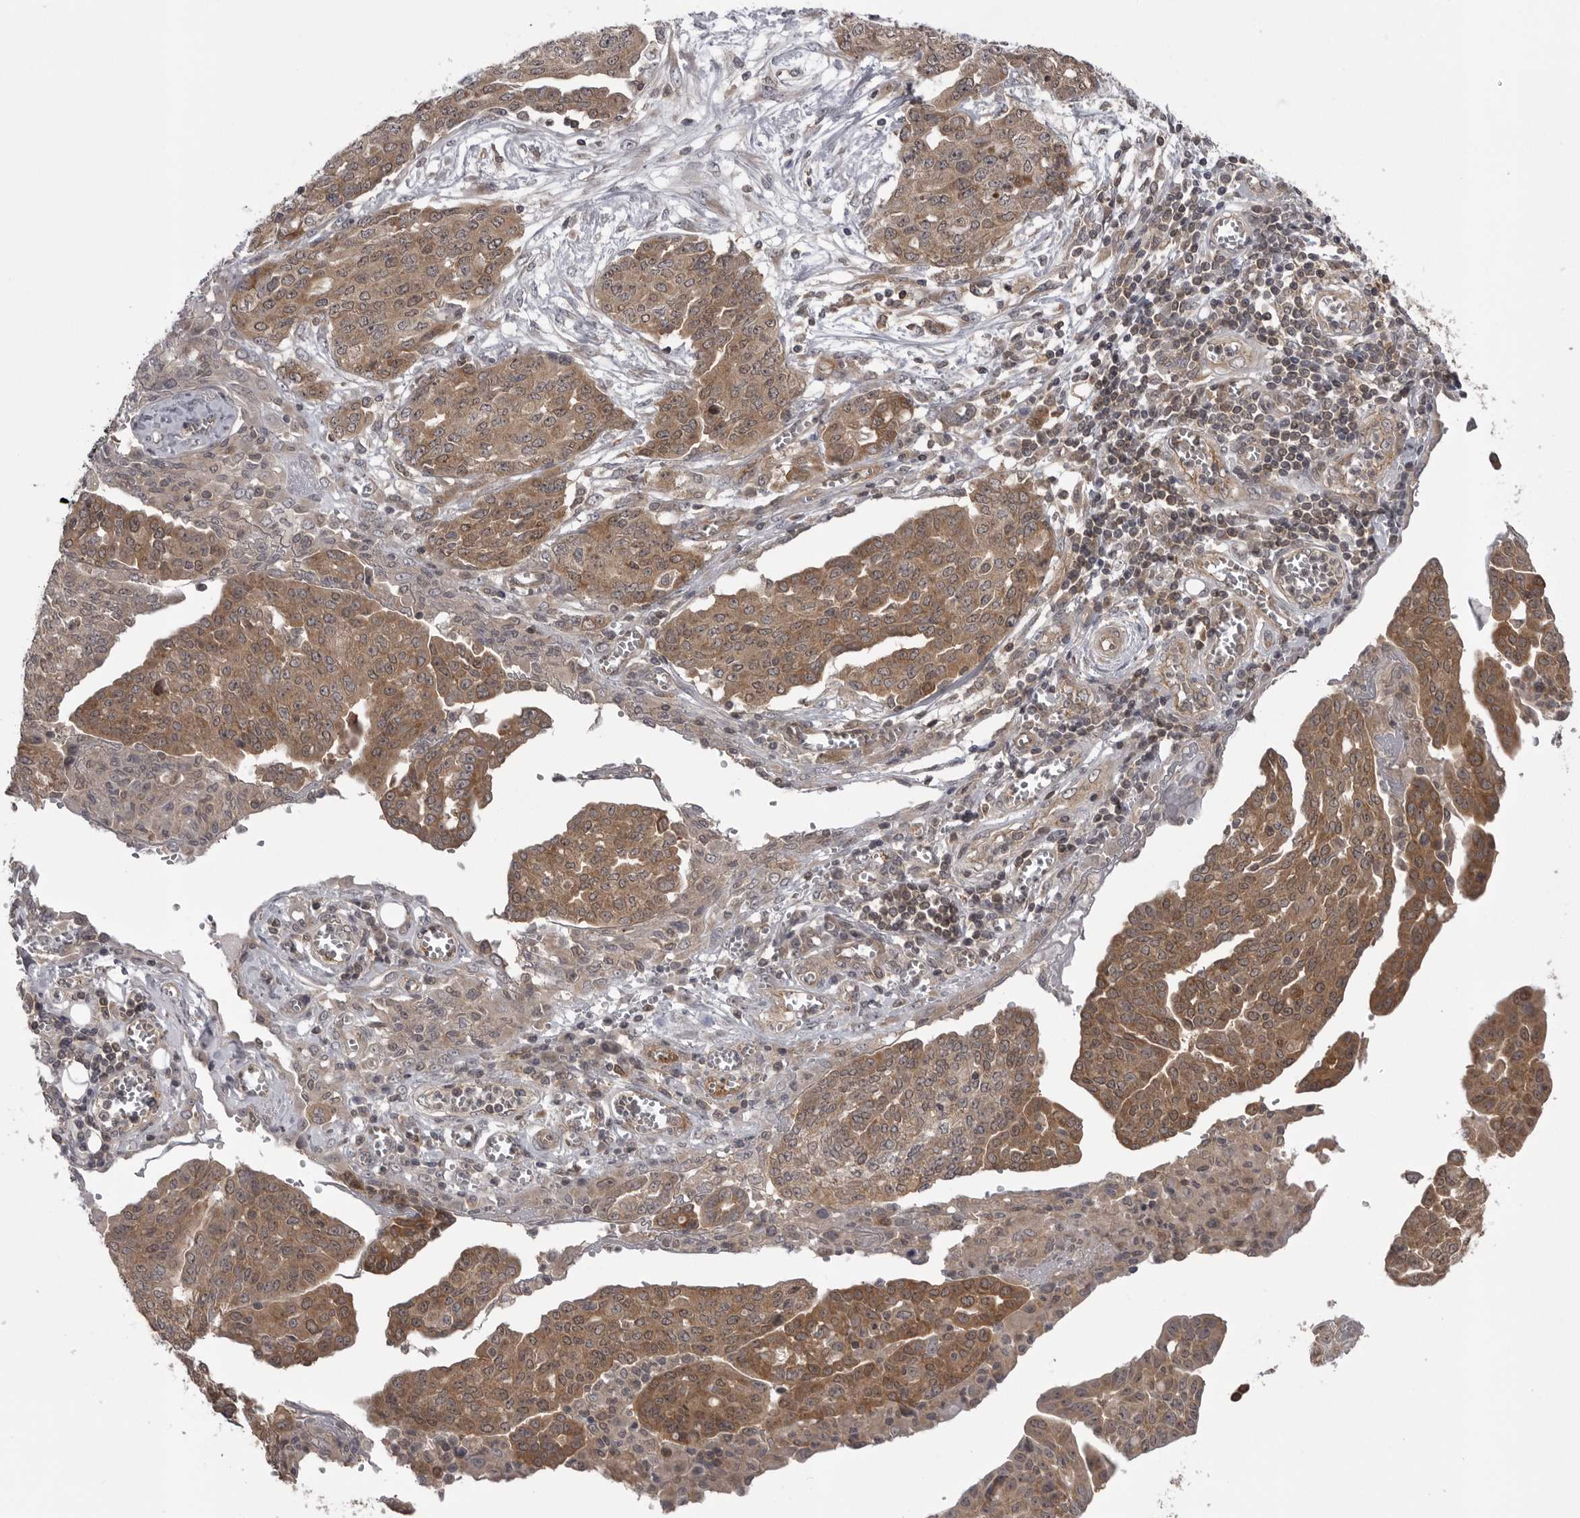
{"staining": {"intensity": "moderate", "quantity": ">75%", "location": "cytoplasmic/membranous"}, "tissue": "ovarian cancer", "cell_type": "Tumor cells", "image_type": "cancer", "snomed": [{"axis": "morphology", "description": "Cystadenocarcinoma, serous, NOS"}, {"axis": "topography", "description": "Soft tissue"}, {"axis": "topography", "description": "Ovary"}], "caption": "This is an image of immunohistochemistry staining of ovarian serous cystadenocarcinoma, which shows moderate staining in the cytoplasmic/membranous of tumor cells.", "gene": "STK24", "patient": {"sex": "female", "age": 57}}